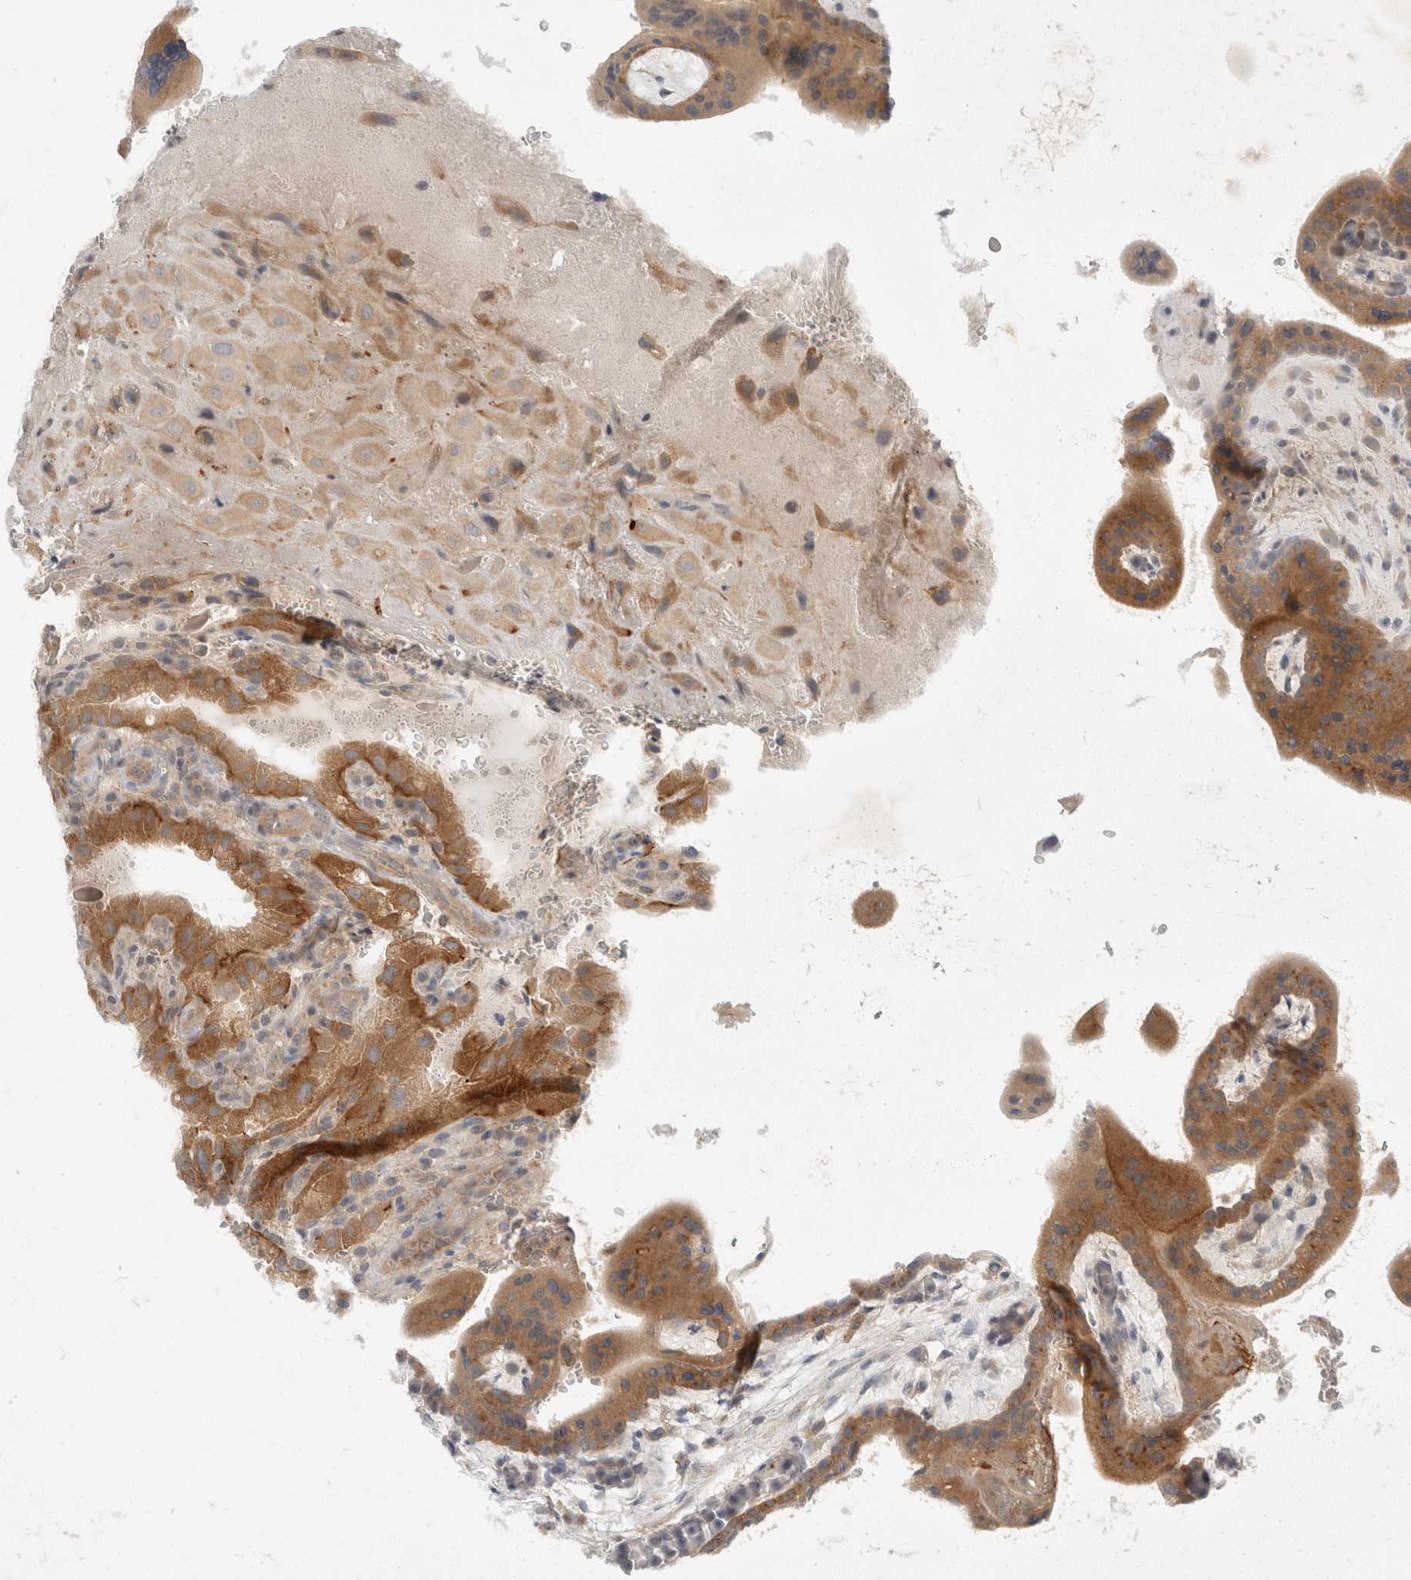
{"staining": {"intensity": "moderate", "quantity": ">75%", "location": "cytoplasmic/membranous"}, "tissue": "placenta", "cell_type": "Decidual cells", "image_type": "normal", "snomed": [{"axis": "morphology", "description": "Normal tissue, NOS"}, {"axis": "topography", "description": "Placenta"}], "caption": "Immunohistochemical staining of benign placenta reveals >75% levels of moderate cytoplasmic/membranous protein positivity in about >75% of decidual cells.", "gene": "TOM1L2", "patient": {"sex": "female", "age": 35}}